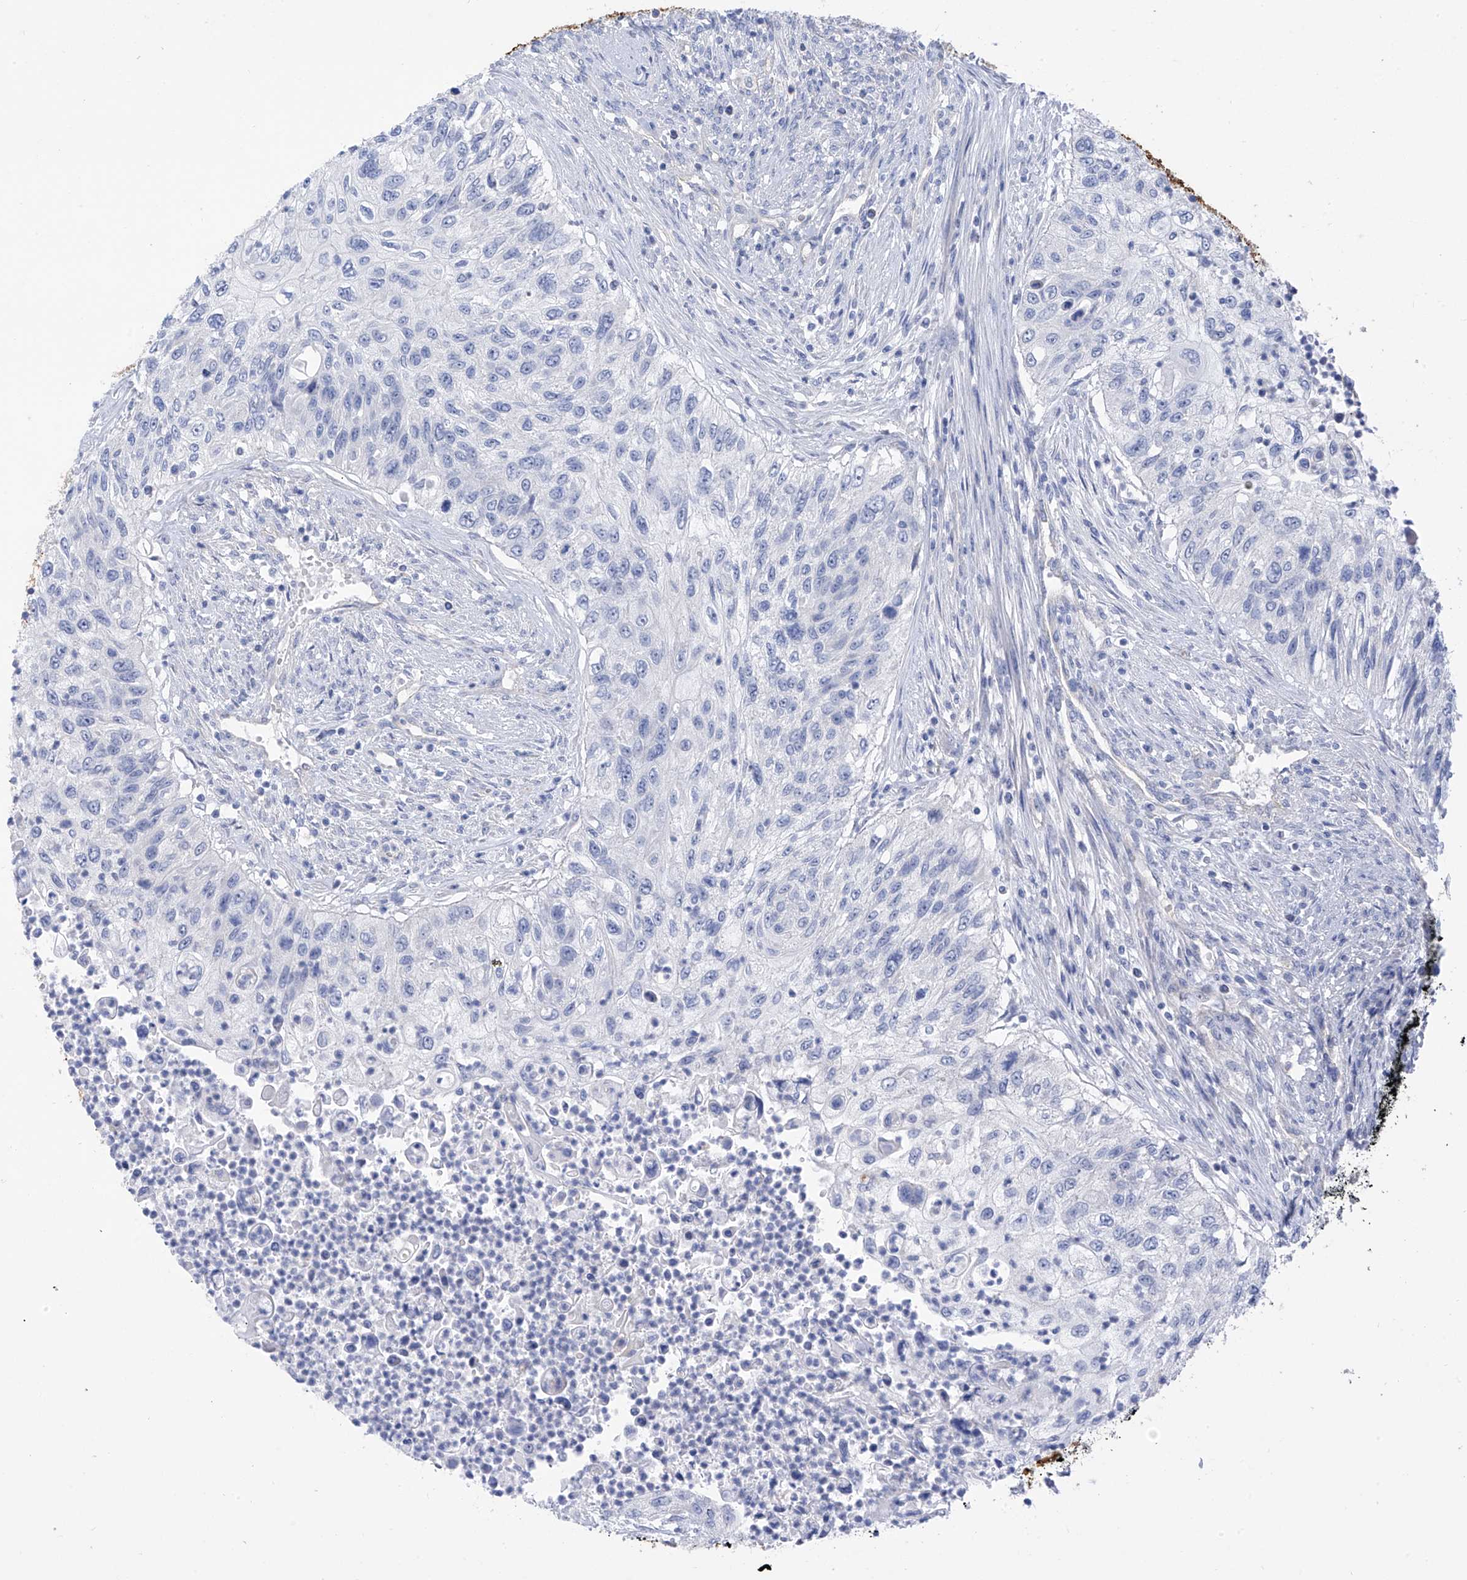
{"staining": {"intensity": "negative", "quantity": "none", "location": "none"}, "tissue": "urothelial cancer", "cell_type": "Tumor cells", "image_type": "cancer", "snomed": [{"axis": "morphology", "description": "Urothelial carcinoma, High grade"}, {"axis": "topography", "description": "Urinary bladder"}], "caption": "IHC micrograph of urothelial cancer stained for a protein (brown), which demonstrates no staining in tumor cells. (DAB (3,3'-diaminobenzidine) immunohistochemistry, high magnification).", "gene": "PIK3C2B", "patient": {"sex": "female", "age": 60}}